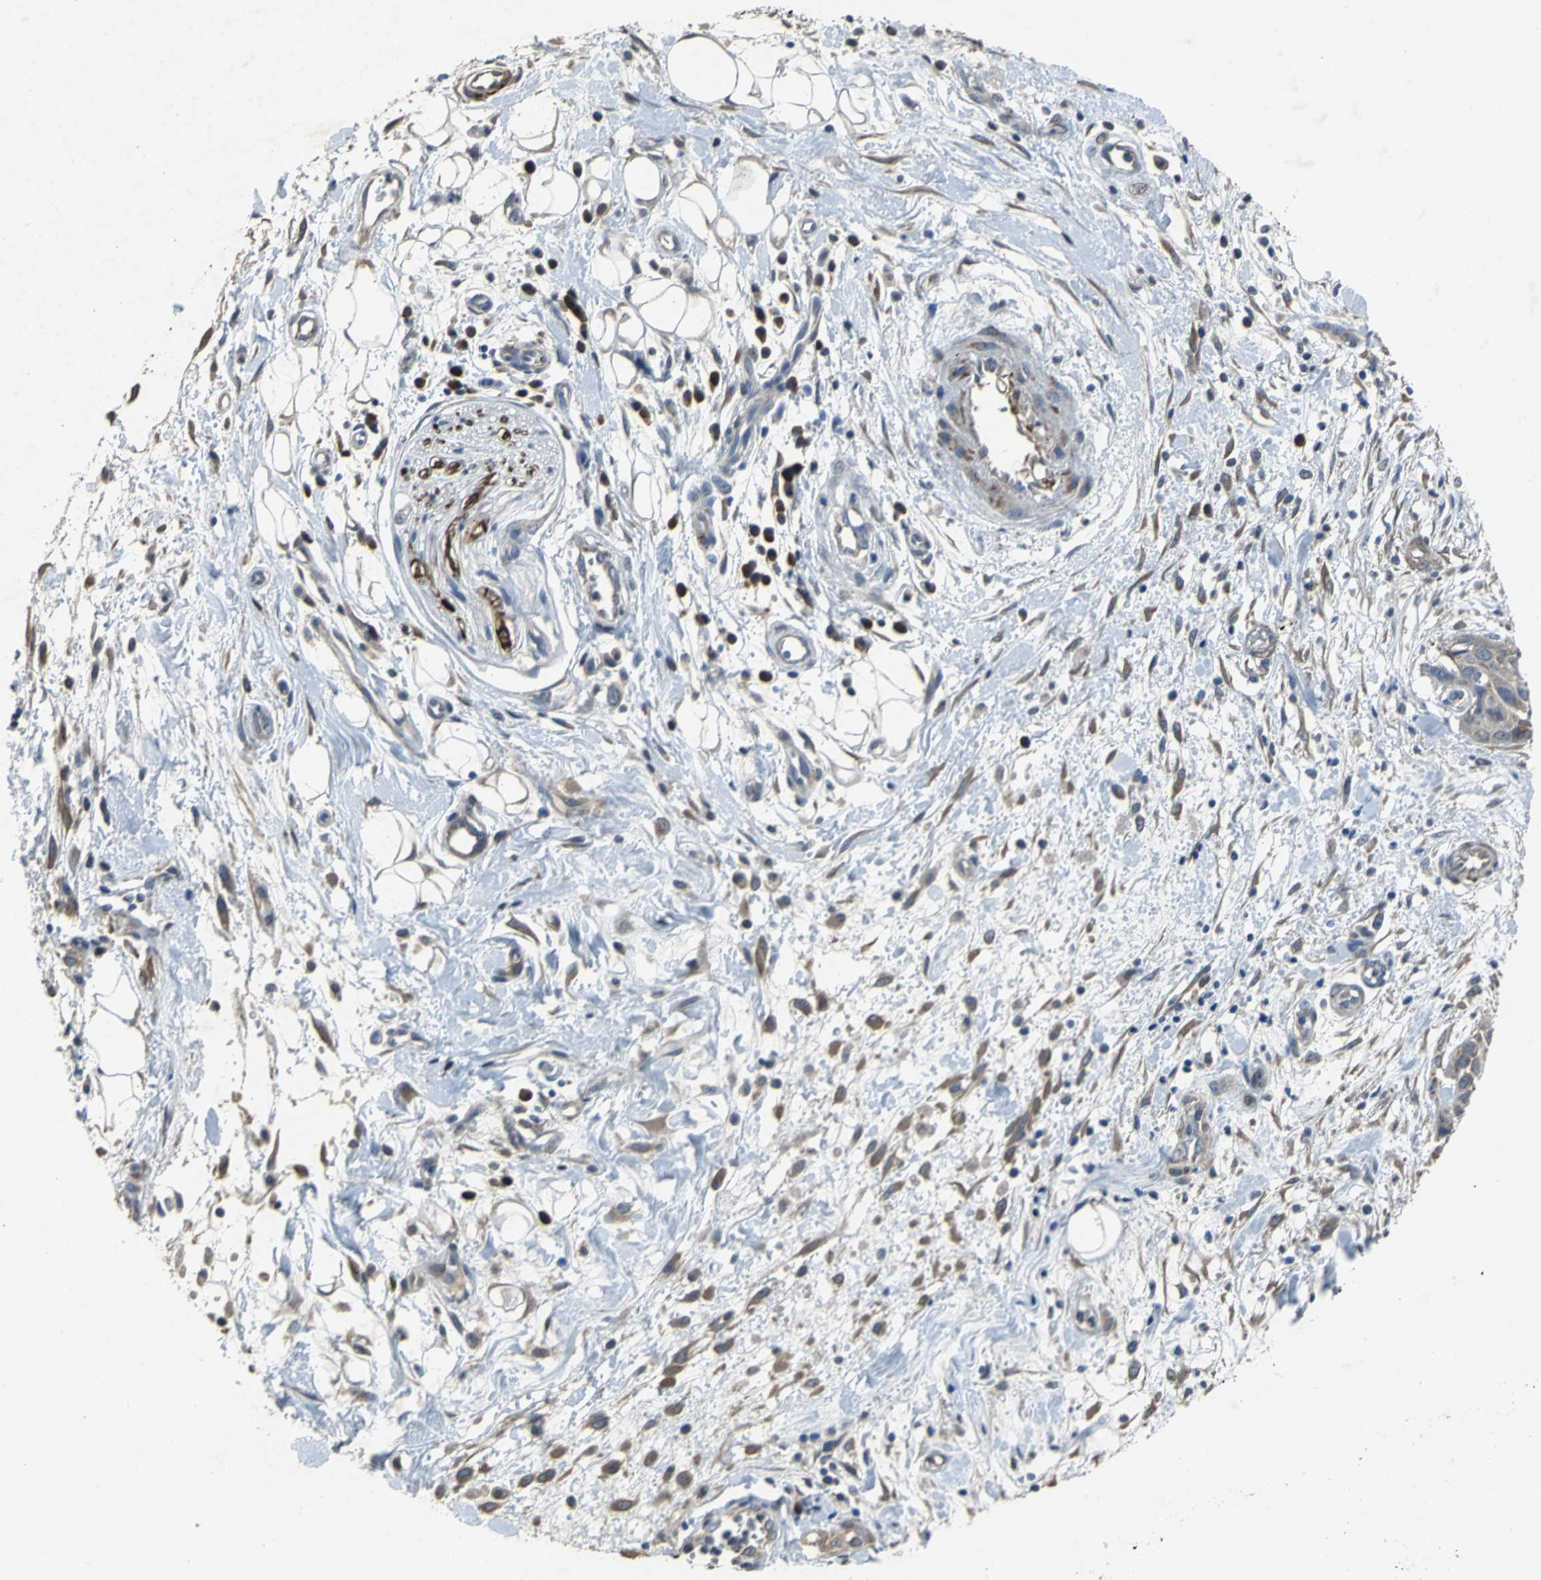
{"staining": {"intensity": "weak", "quantity": "25%-75%", "location": "cytoplasmic/membranous"}, "tissue": "pancreatic cancer", "cell_type": "Tumor cells", "image_type": "cancer", "snomed": [{"axis": "morphology", "description": "Adenocarcinoma, NOS"}, {"axis": "topography", "description": "Pancreas"}], "caption": "Human pancreatic adenocarcinoma stained for a protein (brown) reveals weak cytoplasmic/membranous positive positivity in about 25%-75% of tumor cells.", "gene": "EIF5A", "patient": {"sex": "female", "age": 60}}